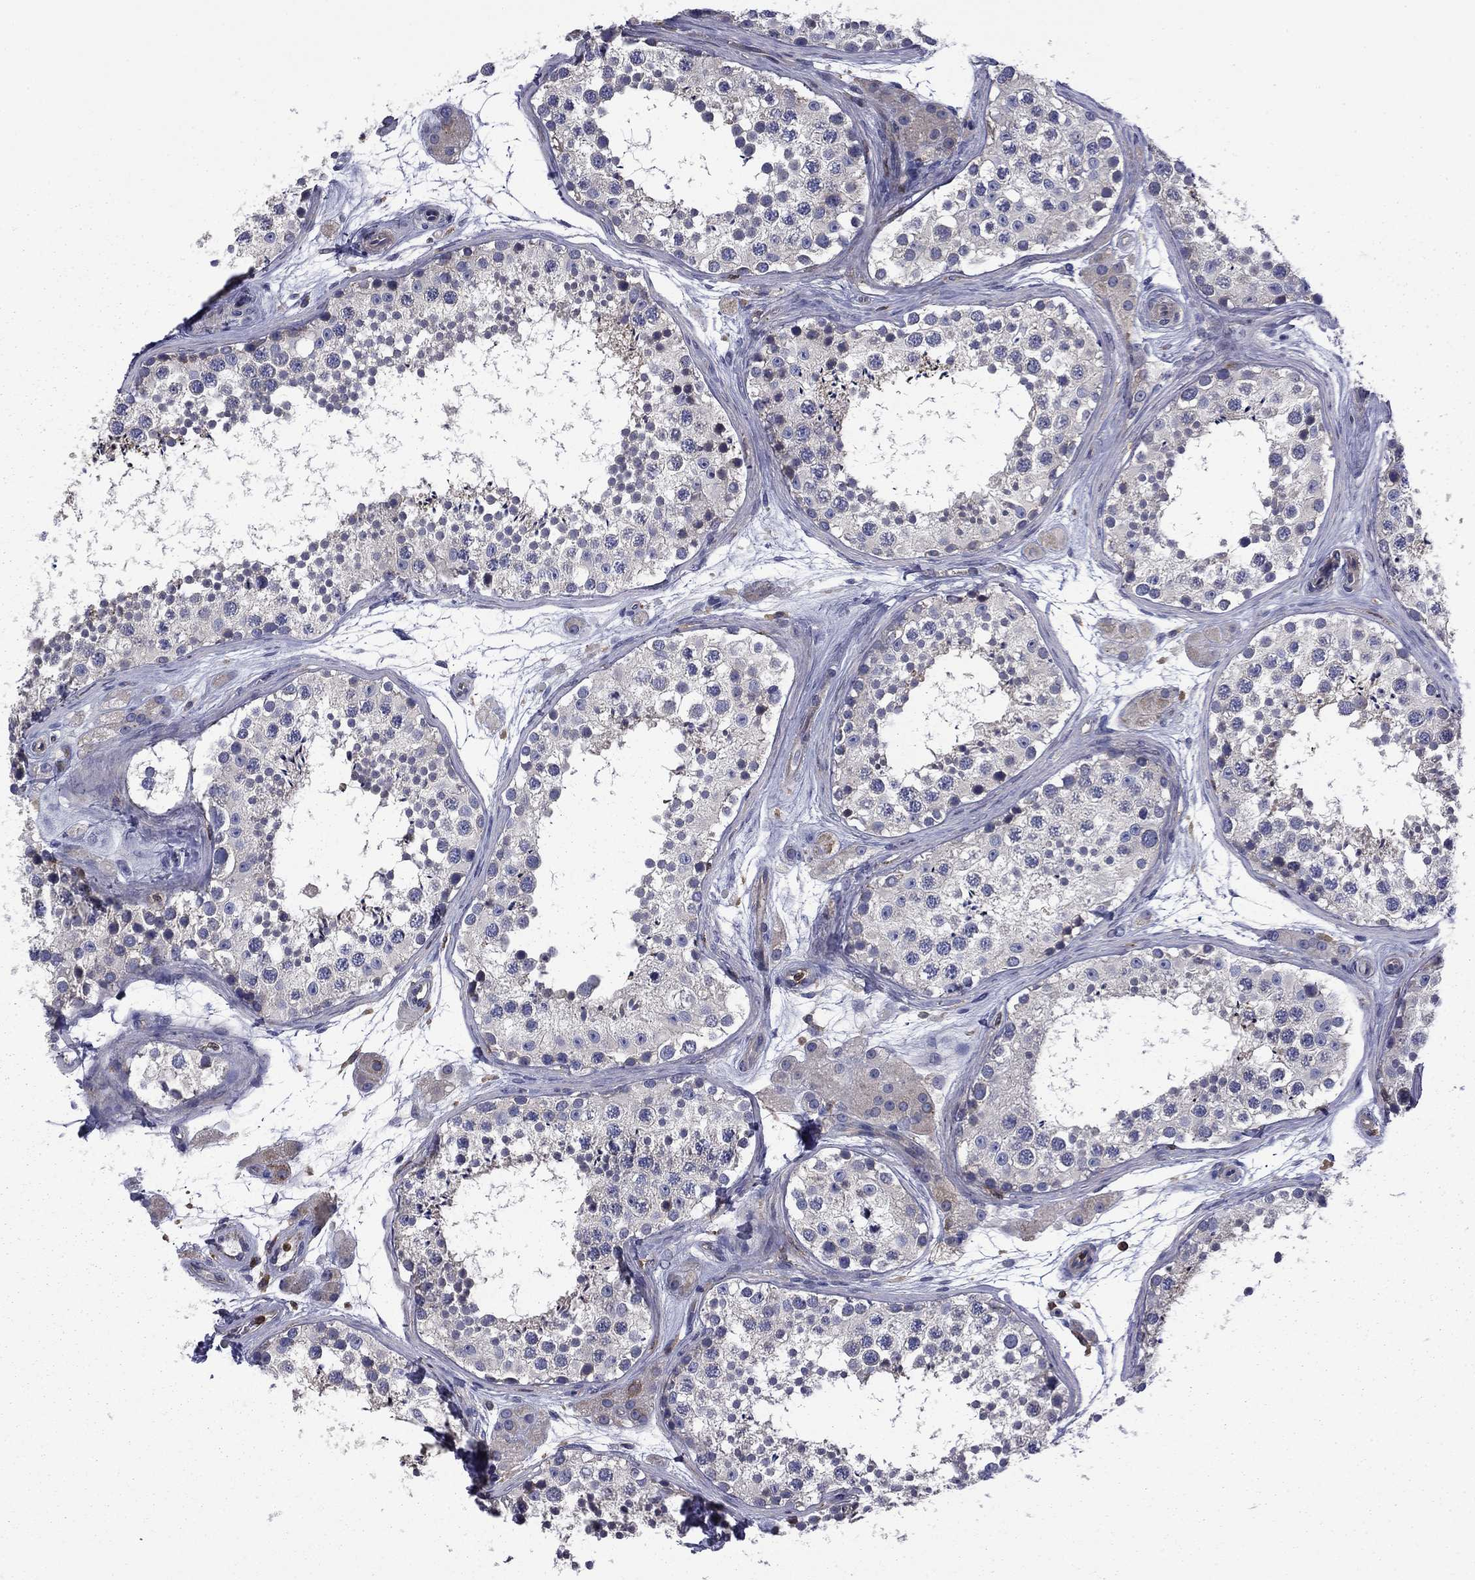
{"staining": {"intensity": "negative", "quantity": "none", "location": "none"}, "tissue": "testis", "cell_type": "Cells in seminiferous ducts", "image_type": "normal", "snomed": [{"axis": "morphology", "description": "Normal tissue, NOS"}, {"axis": "topography", "description": "Testis"}], "caption": "This is an immunohistochemistry micrograph of unremarkable human testis. There is no expression in cells in seminiferous ducts.", "gene": "ARHGAP45", "patient": {"sex": "male", "age": 41}}